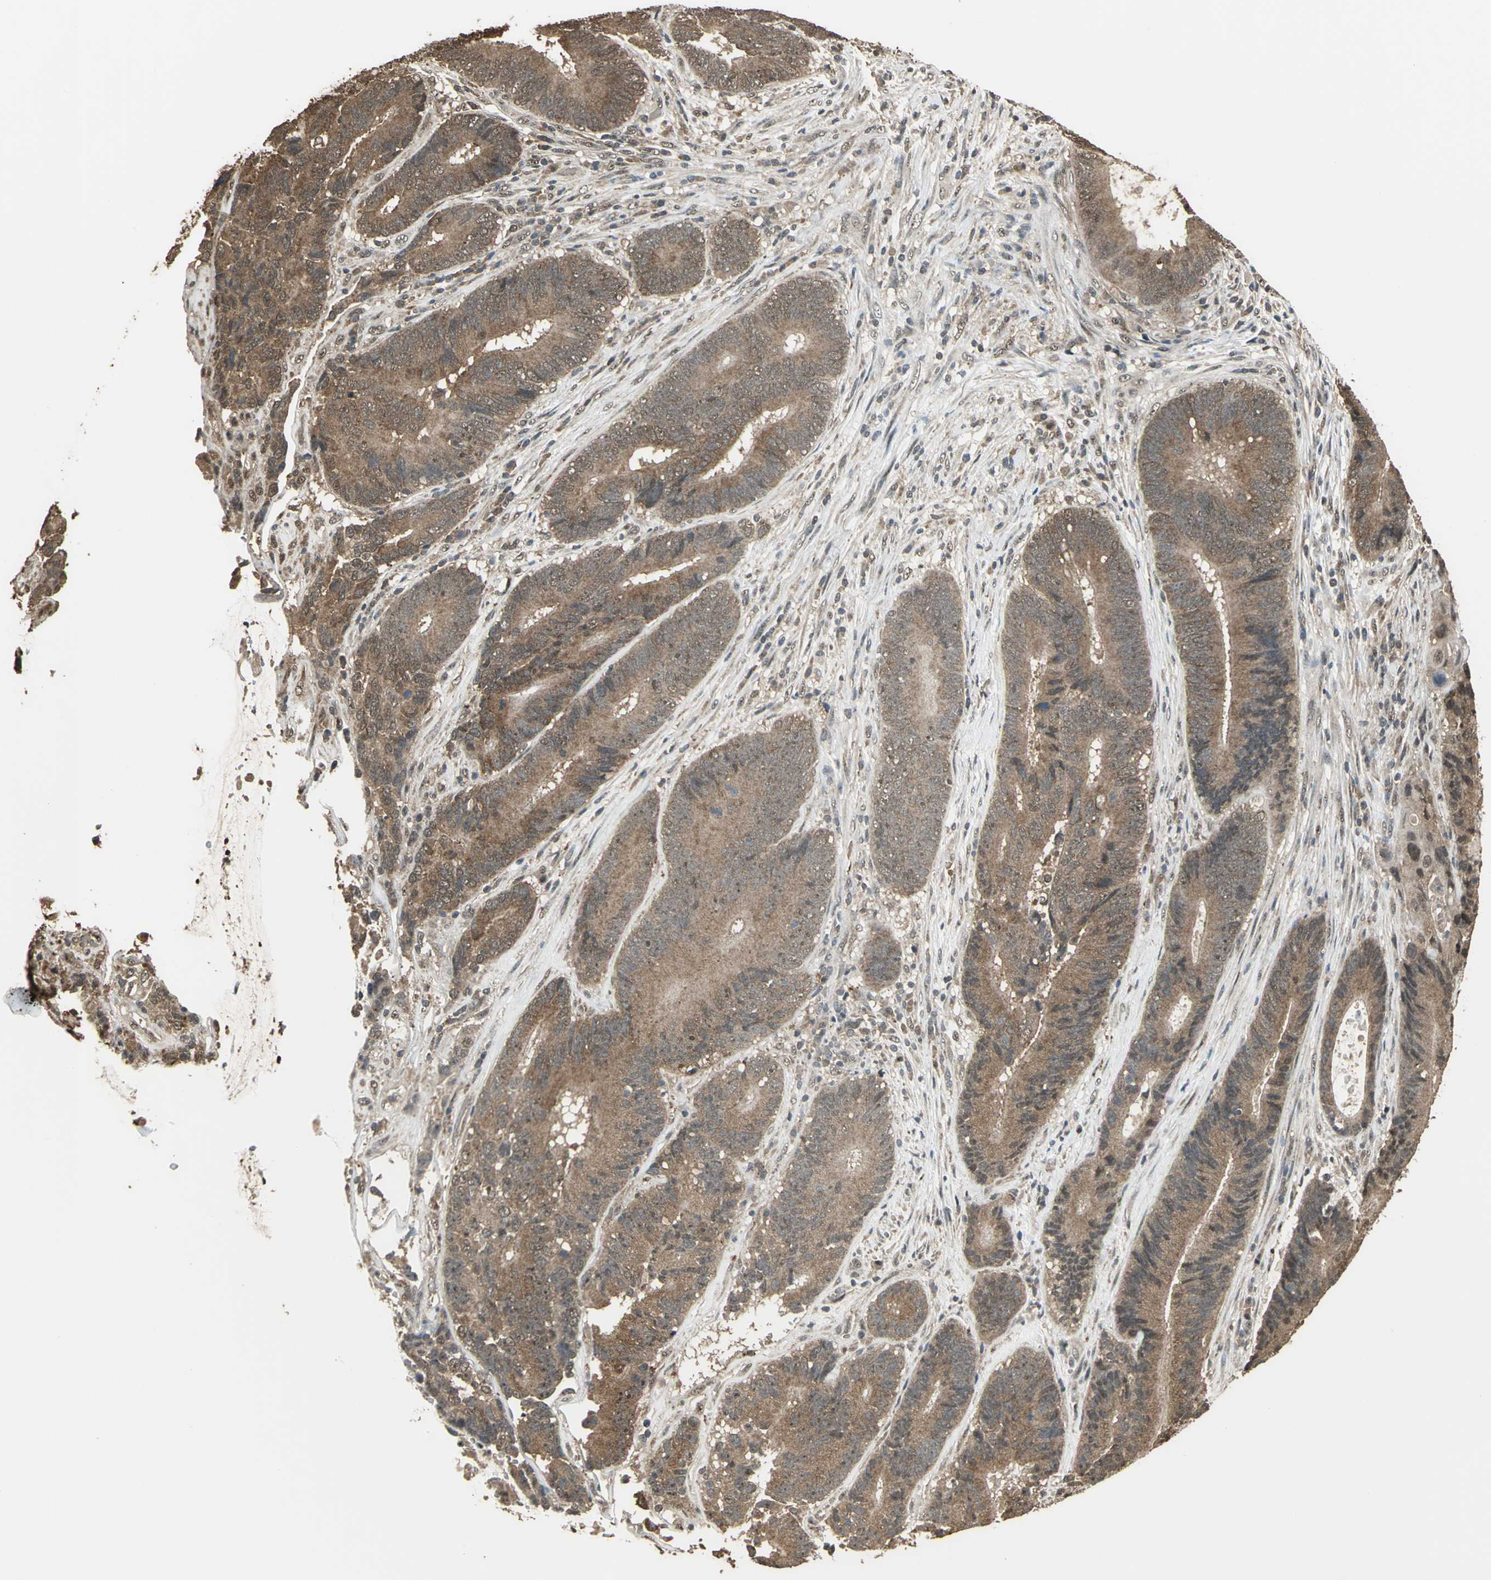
{"staining": {"intensity": "strong", "quantity": ">75%", "location": "cytoplasmic/membranous"}, "tissue": "colorectal cancer", "cell_type": "Tumor cells", "image_type": "cancer", "snomed": [{"axis": "morphology", "description": "Adenocarcinoma, NOS"}, {"axis": "topography", "description": "Rectum"}], "caption": "A high-resolution image shows immunohistochemistry staining of colorectal cancer, which demonstrates strong cytoplasmic/membranous staining in about >75% of tumor cells.", "gene": "UCHL5", "patient": {"sex": "female", "age": 57}}